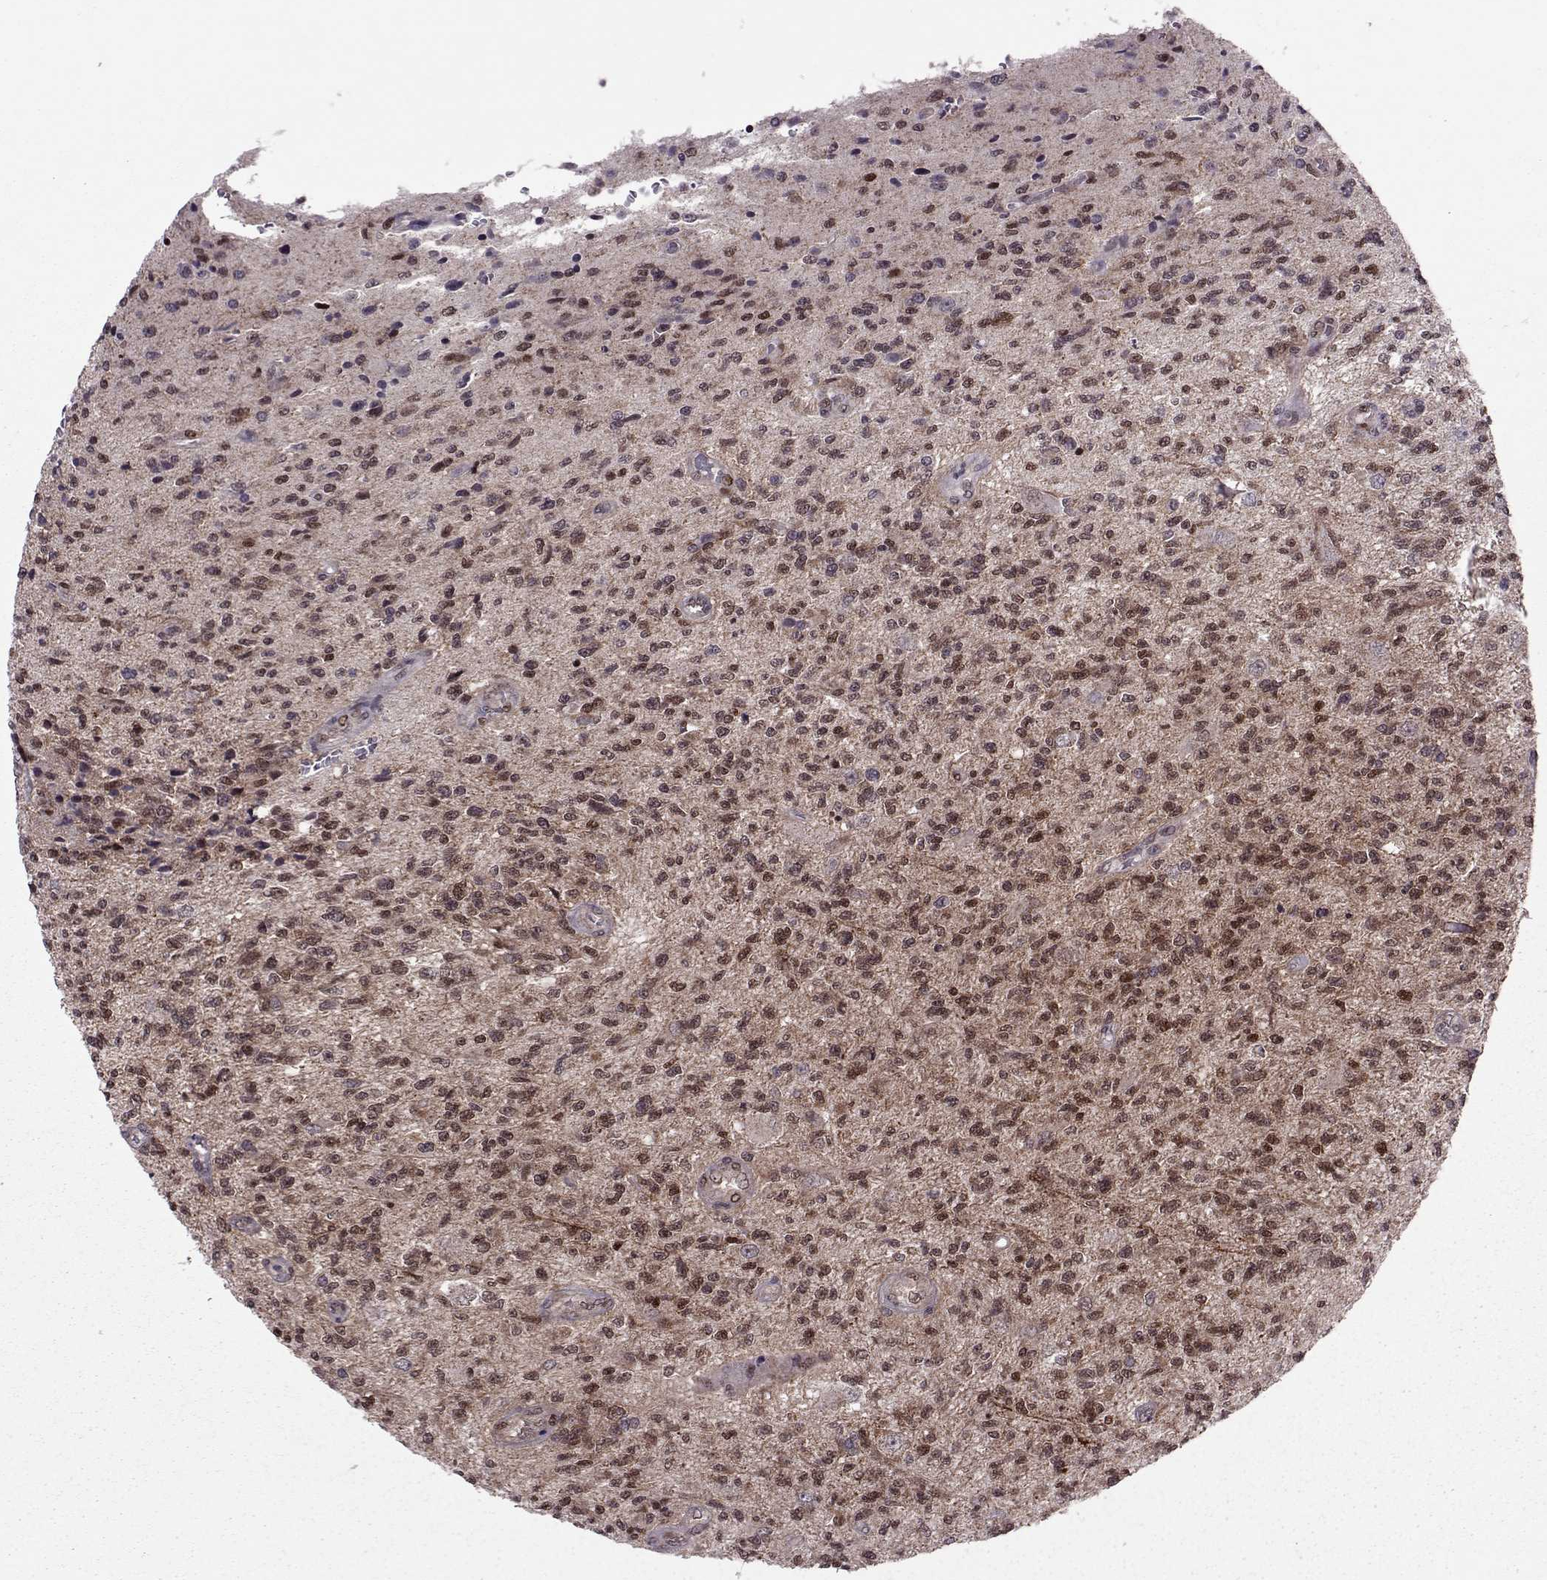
{"staining": {"intensity": "moderate", "quantity": "25%-75%", "location": "cytoplasmic/membranous,nuclear"}, "tissue": "glioma", "cell_type": "Tumor cells", "image_type": "cancer", "snomed": [{"axis": "morphology", "description": "Glioma, malignant, High grade"}, {"axis": "topography", "description": "Brain"}], "caption": "The micrograph exhibits a brown stain indicating the presence of a protein in the cytoplasmic/membranous and nuclear of tumor cells in malignant glioma (high-grade).", "gene": "CDK4", "patient": {"sex": "male", "age": 56}}